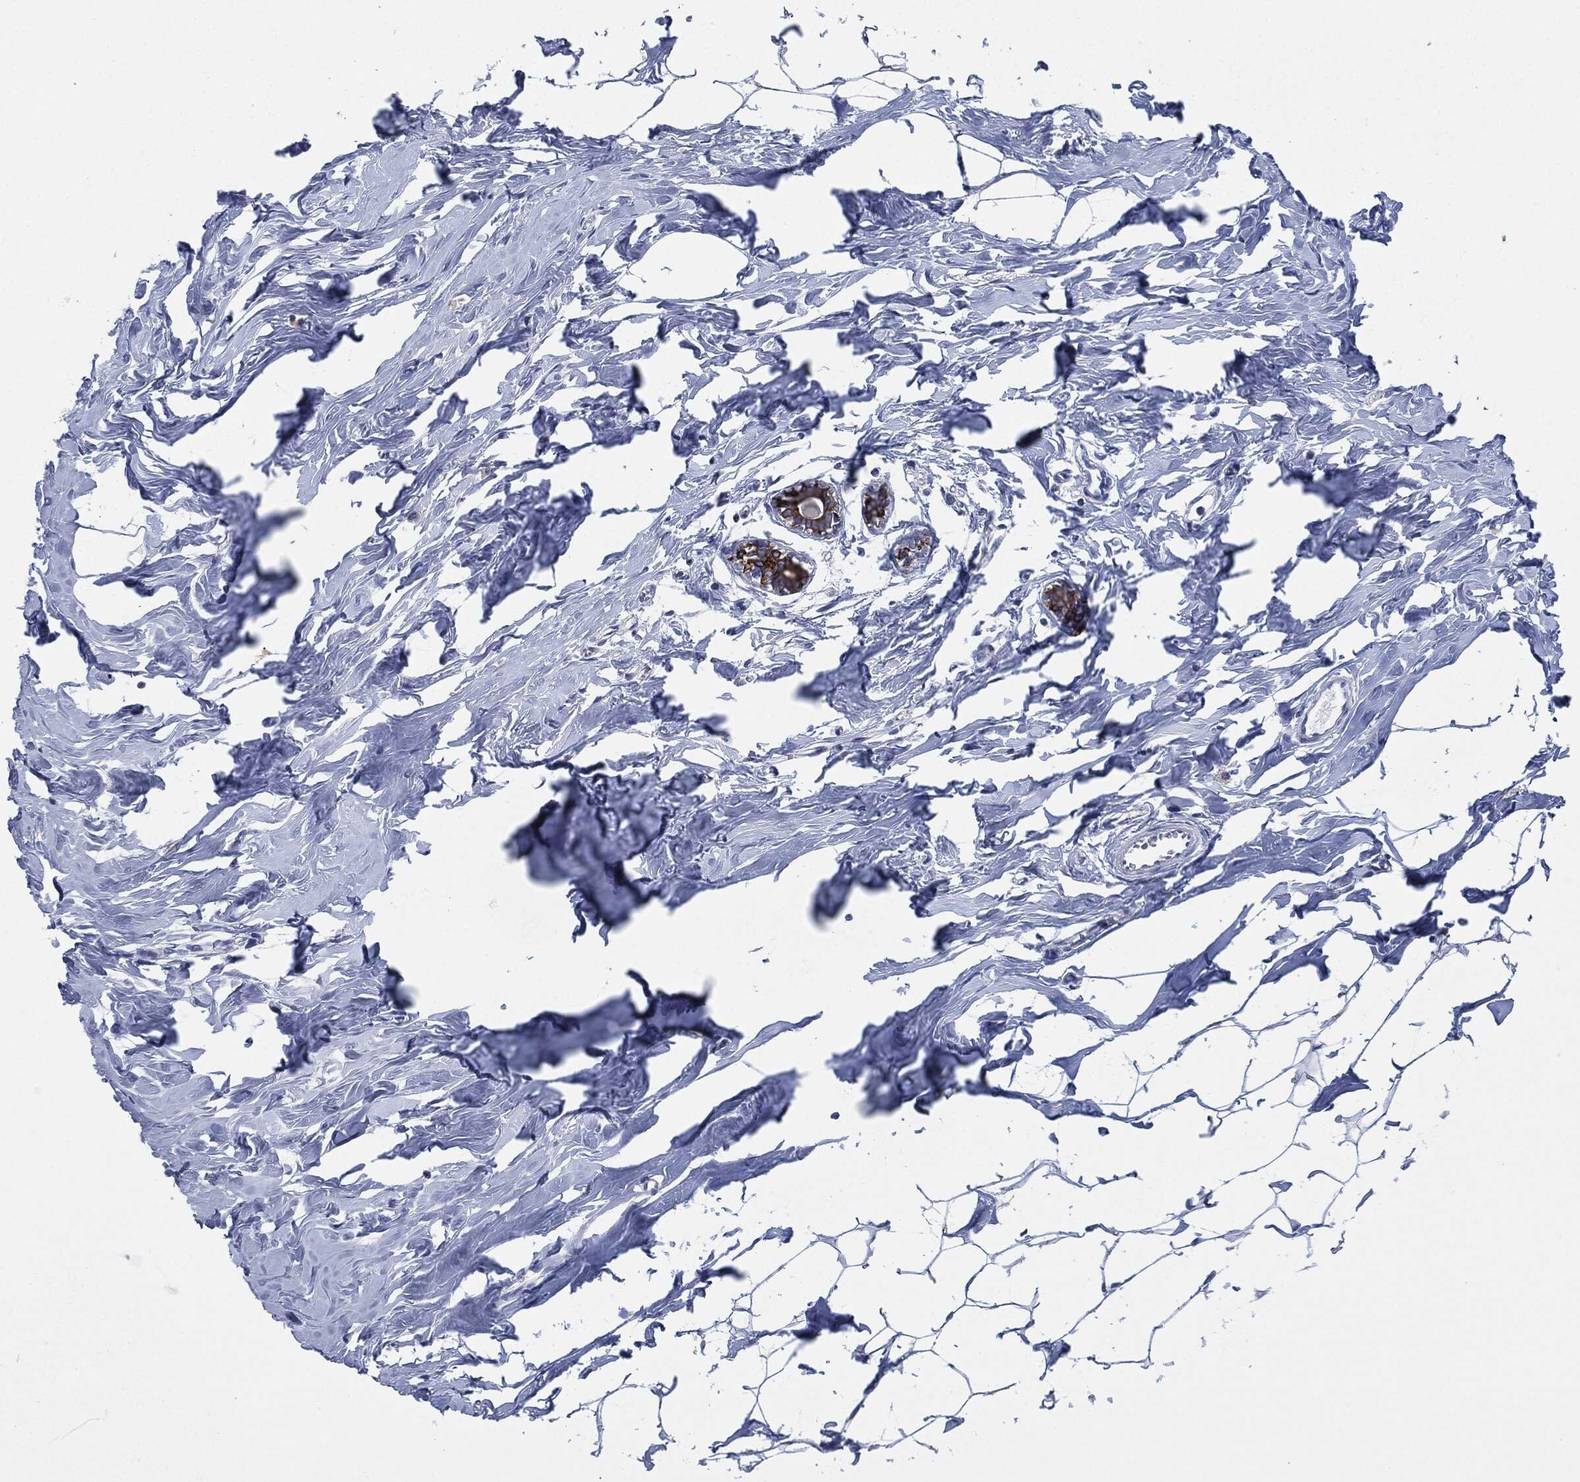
{"staining": {"intensity": "negative", "quantity": "none", "location": "none"}, "tissue": "breast", "cell_type": "Adipocytes", "image_type": "normal", "snomed": [{"axis": "morphology", "description": "Normal tissue, NOS"}, {"axis": "morphology", "description": "Lobular carcinoma, in situ"}, {"axis": "topography", "description": "Breast"}], "caption": "This is an IHC photomicrograph of unremarkable breast. There is no staining in adipocytes.", "gene": "SHROOM2", "patient": {"sex": "female", "age": 35}}